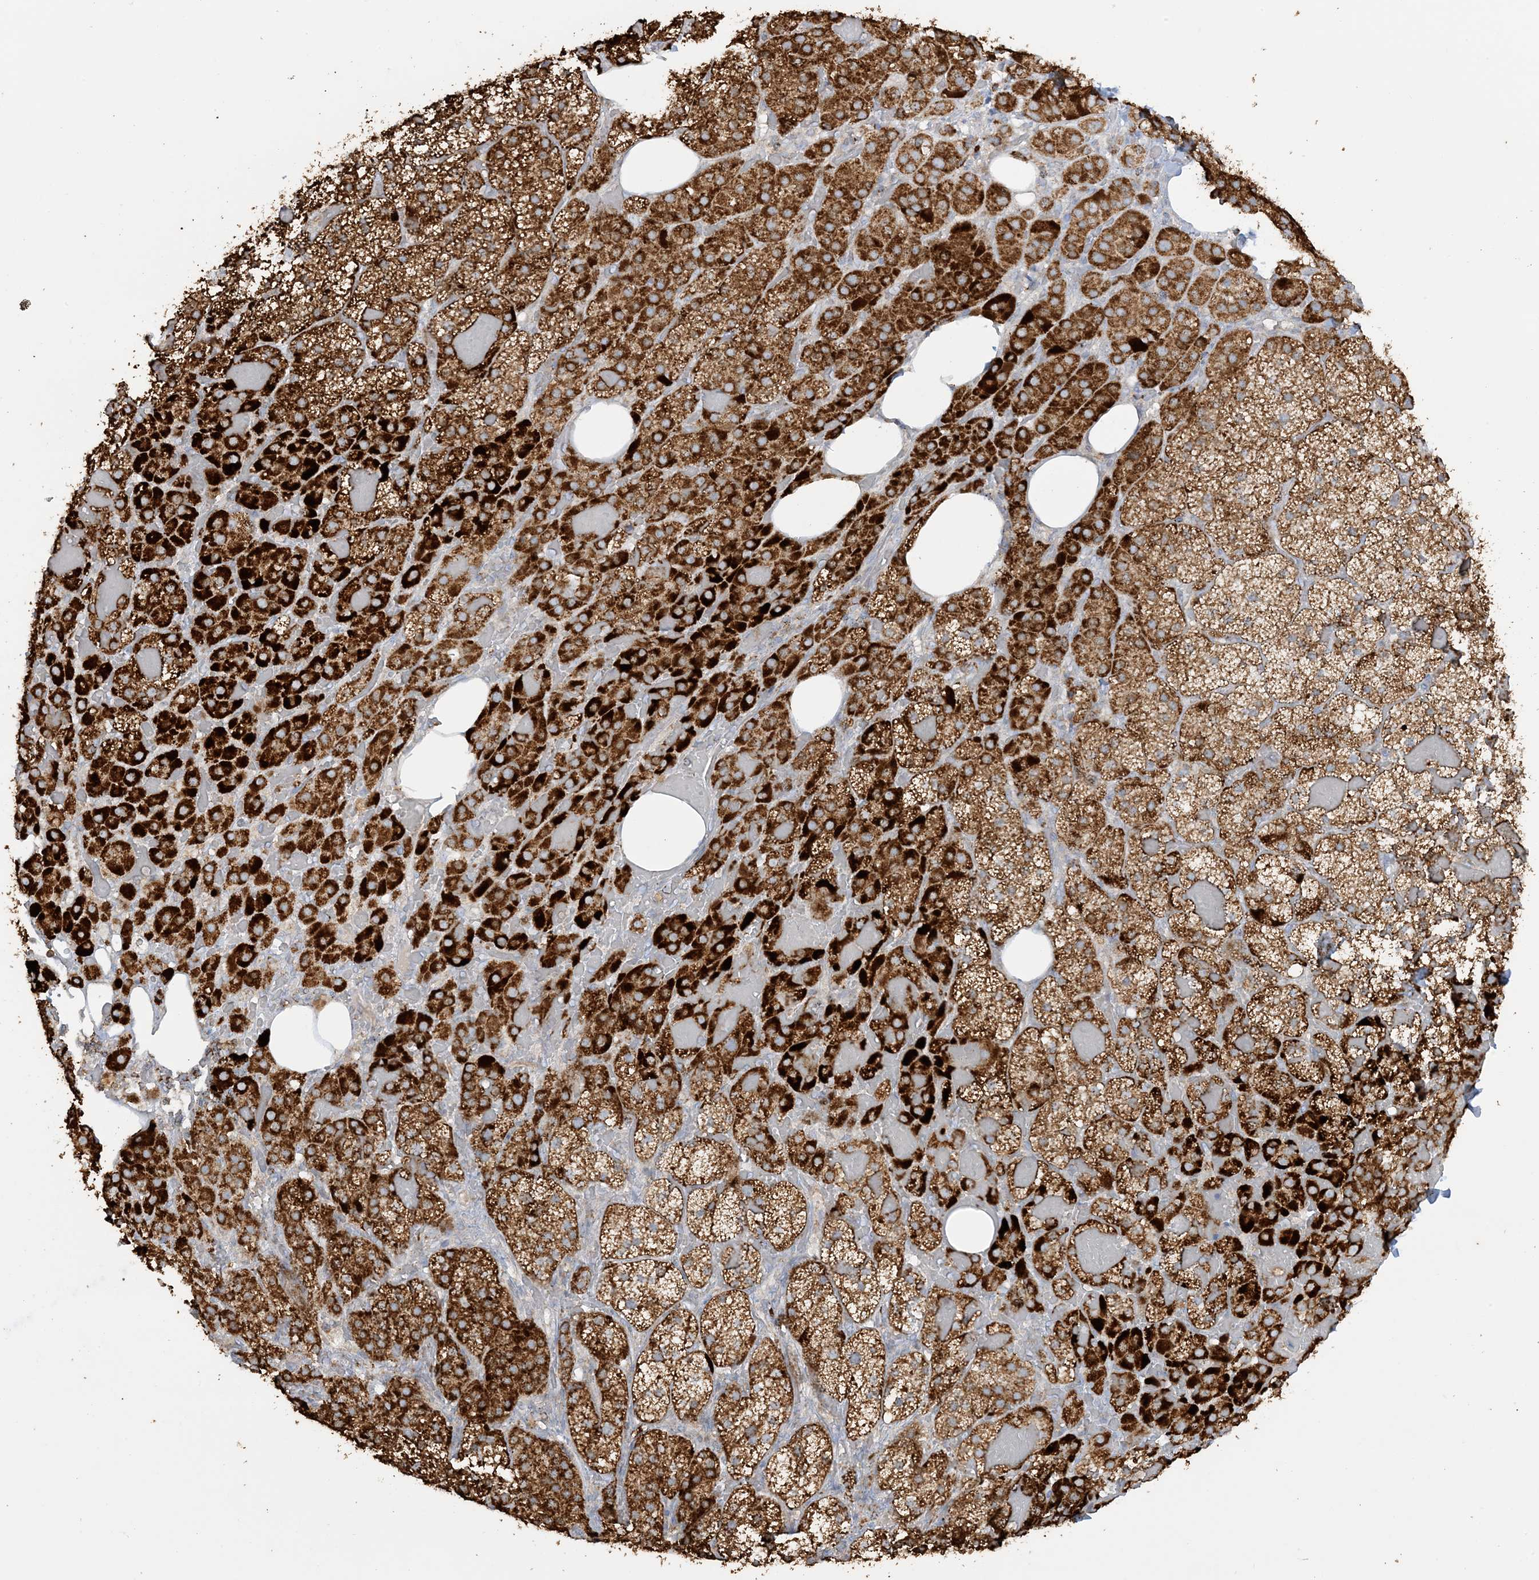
{"staining": {"intensity": "strong", "quantity": ">75%", "location": "cytoplasmic/membranous"}, "tissue": "adrenal gland", "cell_type": "Glandular cells", "image_type": "normal", "snomed": [{"axis": "morphology", "description": "Normal tissue, NOS"}, {"axis": "topography", "description": "Adrenal gland"}], "caption": "Strong cytoplasmic/membranous protein positivity is identified in approximately >75% of glandular cells in adrenal gland. (DAB (3,3'-diaminobenzidine) = brown stain, brightfield microscopy at high magnification).", "gene": "AGA", "patient": {"sex": "female", "age": 59}}